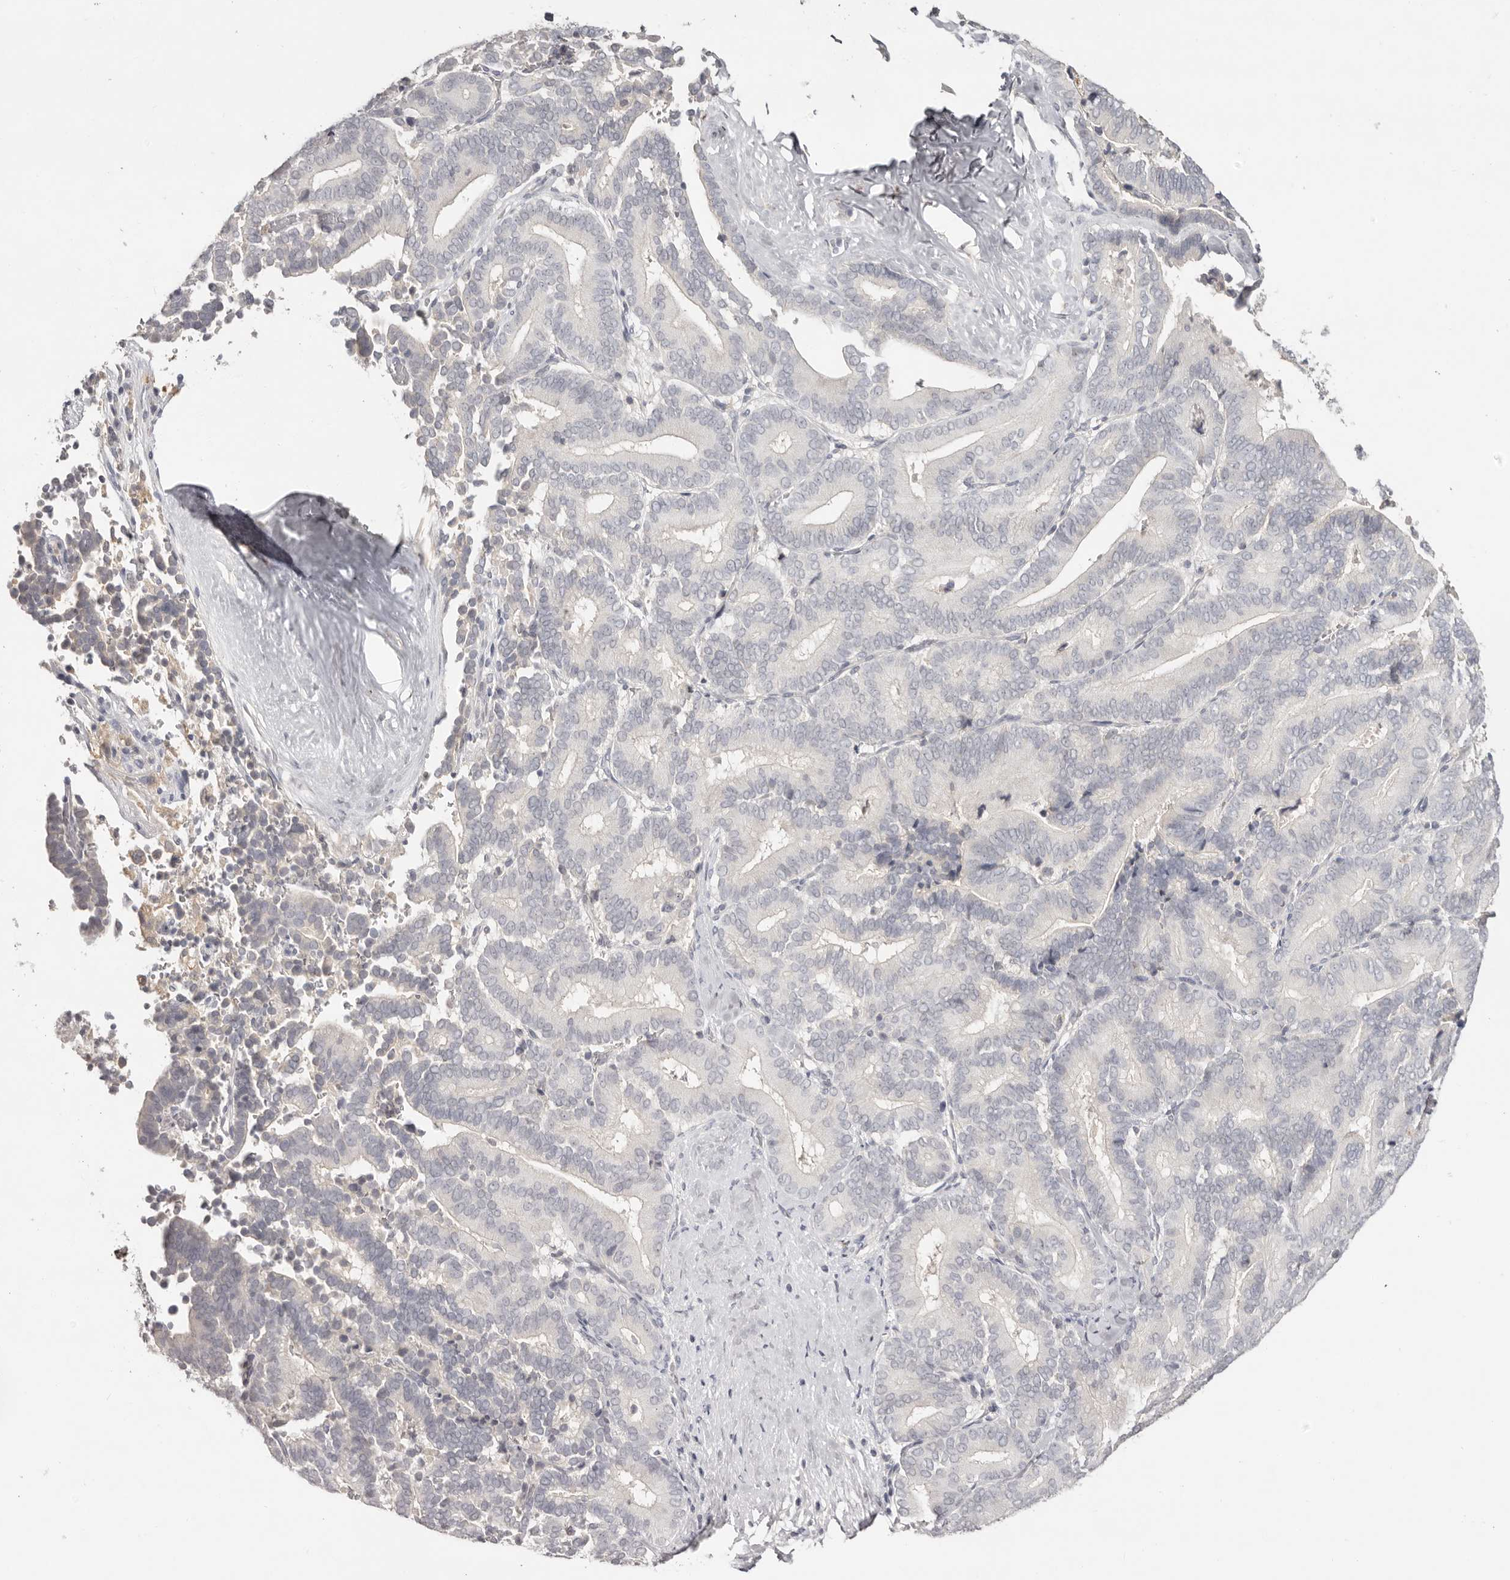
{"staining": {"intensity": "negative", "quantity": "none", "location": "none"}, "tissue": "liver cancer", "cell_type": "Tumor cells", "image_type": "cancer", "snomed": [{"axis": "morphology", "description": "Cholangiocarcinoma"}, {"axis": "topography", "description": "Liver"}], "caption": "DAB (3,3'-diaminobenzidine) immunohistochemical staining of human liver cancer reveals no significant expression in tumor cells. (Stains: DAB immunohistochemistry with hematoxylin counter stain, Microscopy: brightfield microscopy at high magnification).", "gene": "SCUBE2", "patient": {"sex": "female", "age": 75}}